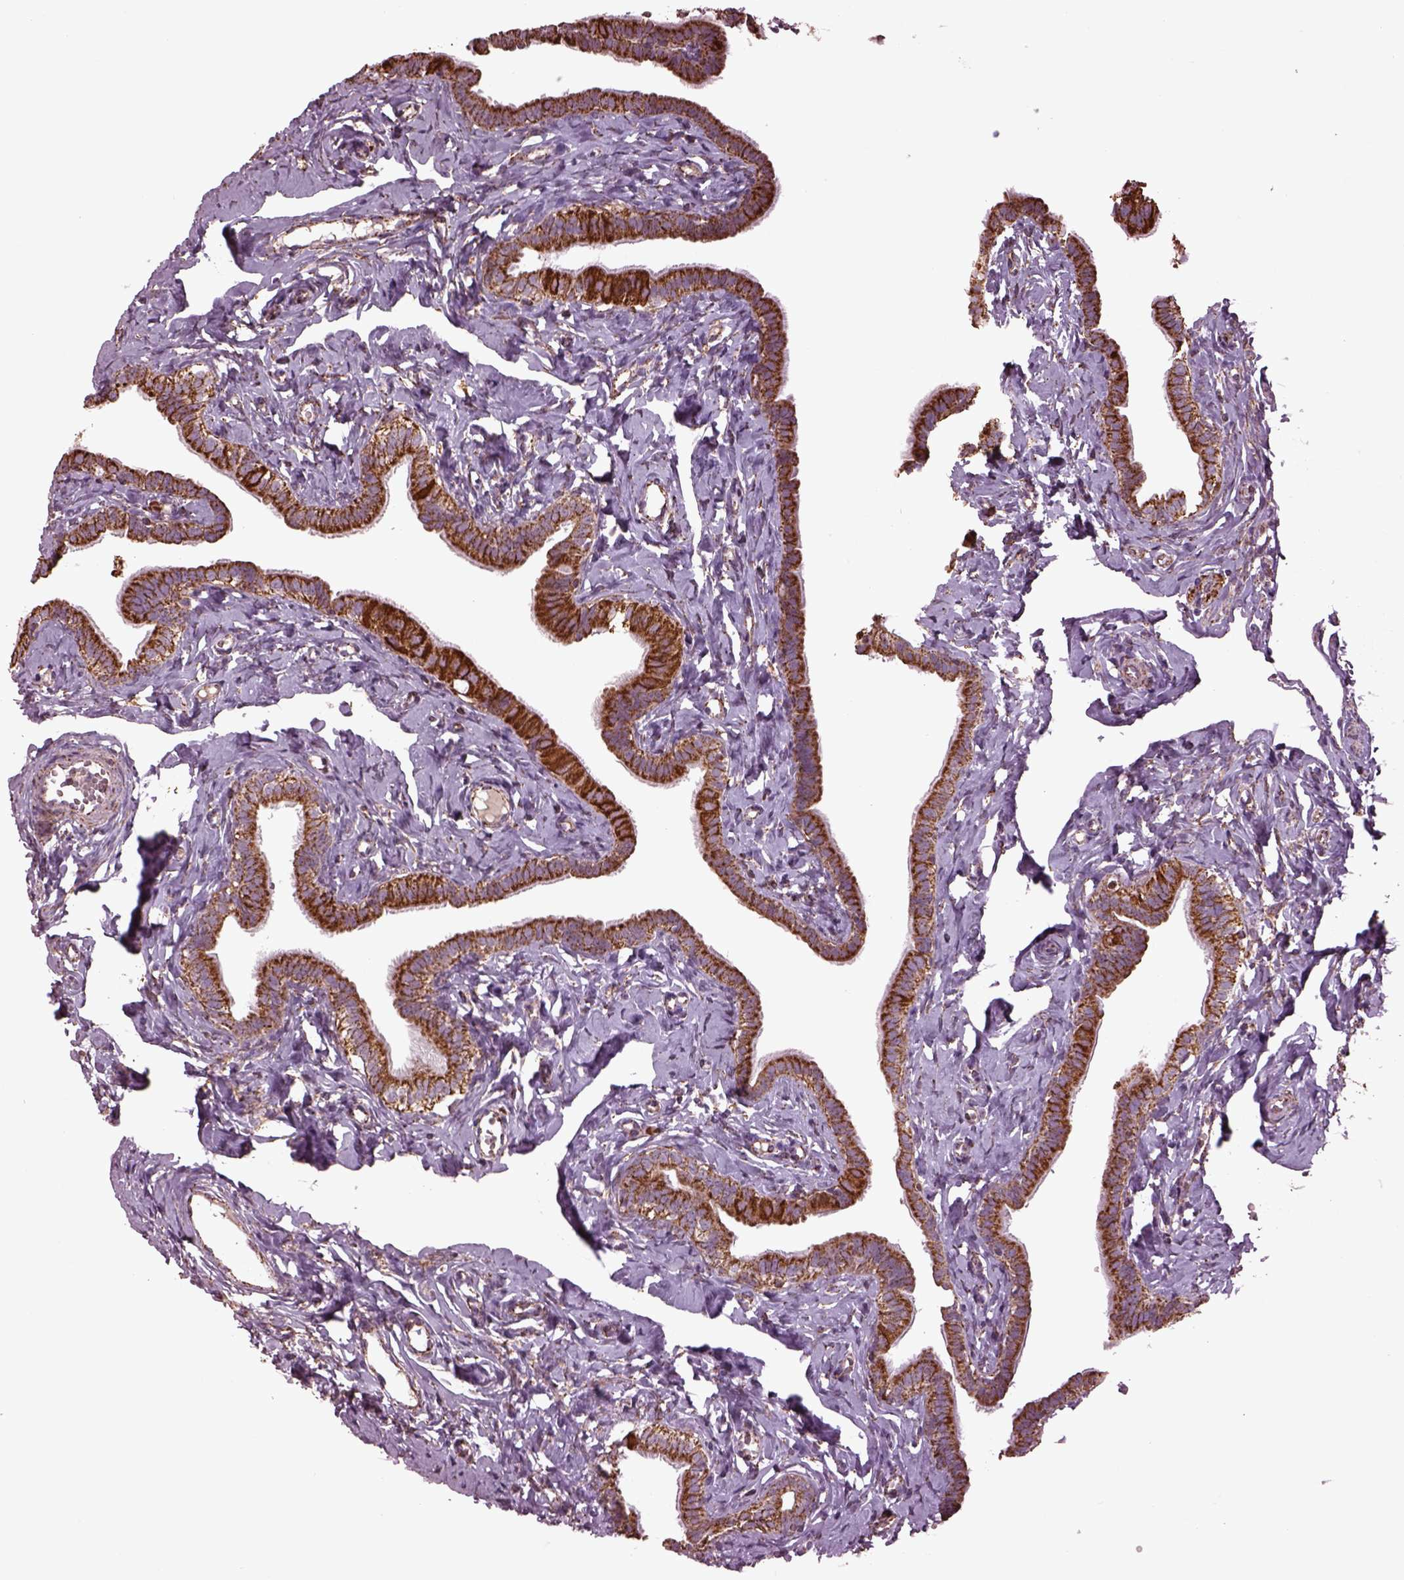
{"staining": {"intensity": "strong", "quantity": ">75%", "location": "cytoplasmic/membranous"}, "tissue": "fallopian tube", "cell_type": "Glandular cells", "image_type": "normal", "snomed": [{"axis": "morphology", "description": "Normal tissue, NOS"}, {"axis": "topography", "description": "Fallopian tube"}], "caption": "The image demonstrates staining of unremarkable fallopian tube, revealing strong cytoplasmic/membranous protein expression (brown color) within glandular cells. The protein of interest is shown in brown color, while the nuclei are stained blue.", "gene": "TMEM254", "patient": {"sex": "female", "age": 41}}